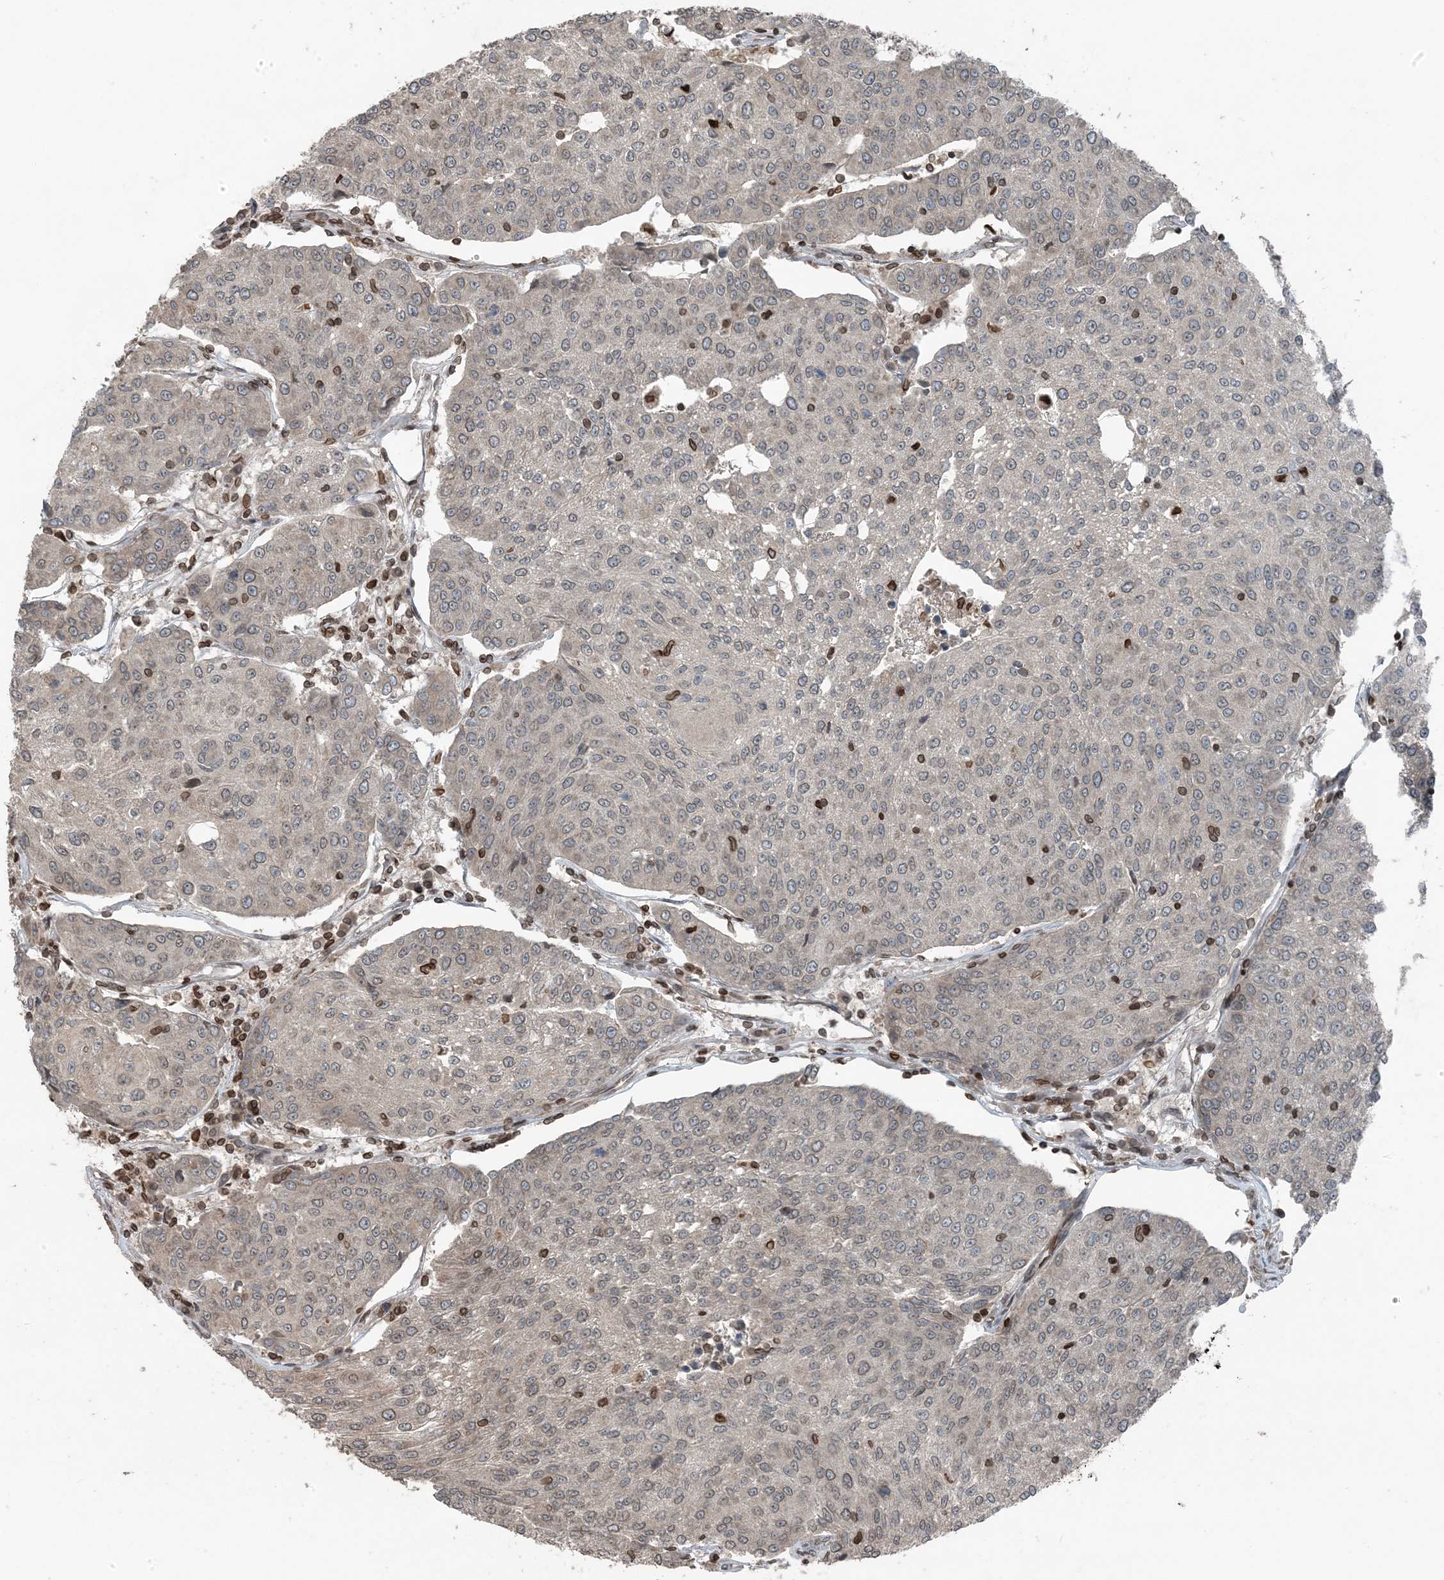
{"staining": {"intensity": "weak", "quantity": "25%-75%", "location": "cytoplasmic/membranous"}, "tissue": "urothelial cancer", "cell_type": "Tumor cells", "image_type": "cancer", "snomed": [{"axis": "morphology", "description": "Urothelial carcinoma, High grade"}, {"axis": "topography", "description": "Urinary bladder"}], "caption": "Urothelial cancer stained for a protein reveals weak cytoplasmic/membranous positivity in tumor cells. (brown staining indicates protein expression, while blue staining denotes nuclei).", "gene": "ZFAND2B", "patient": {"sex": "female", "age": 85}}